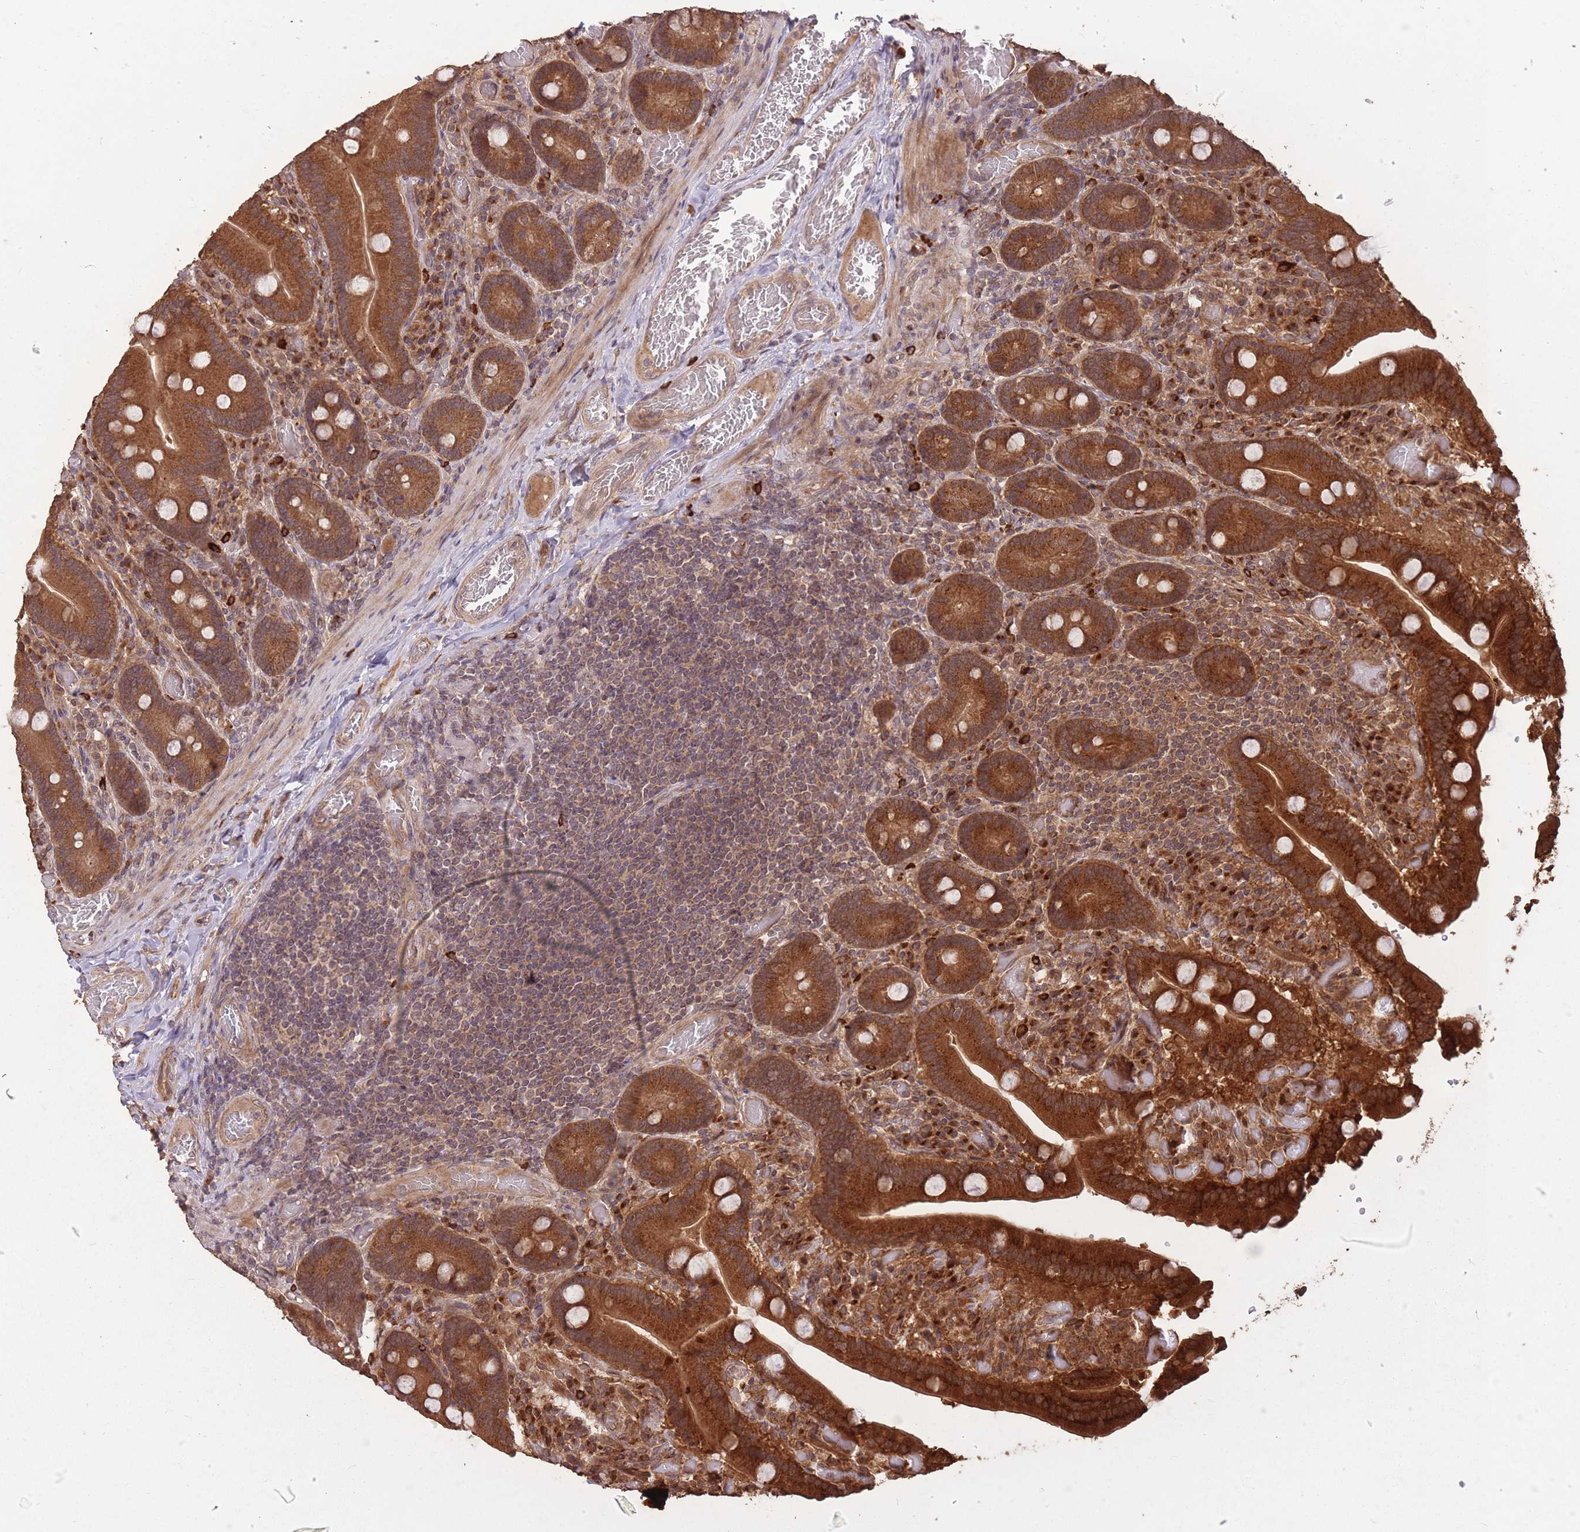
{"staining": {"intensity": "strong", "quantity": ">75%", "location": "cytoplasmic/membranous"}, "tissue": "duodenum", "cell_type": "Glandular cells", "image_type": "normal", "snomed": [{"axis": "morphology", "description": "Normal tissue, NOS"}, {"axis": "topography", "description": "Duodenum"}], "caption": "IHC photomicrograph of benign duodenum stained for a protein (brown), which reveals high levels of strong cytoplasmic/membranous positivity in approximately >75% of glandular cells.", "gene": "ERBB3", "patient": {"sex": "female", "age": 62}}